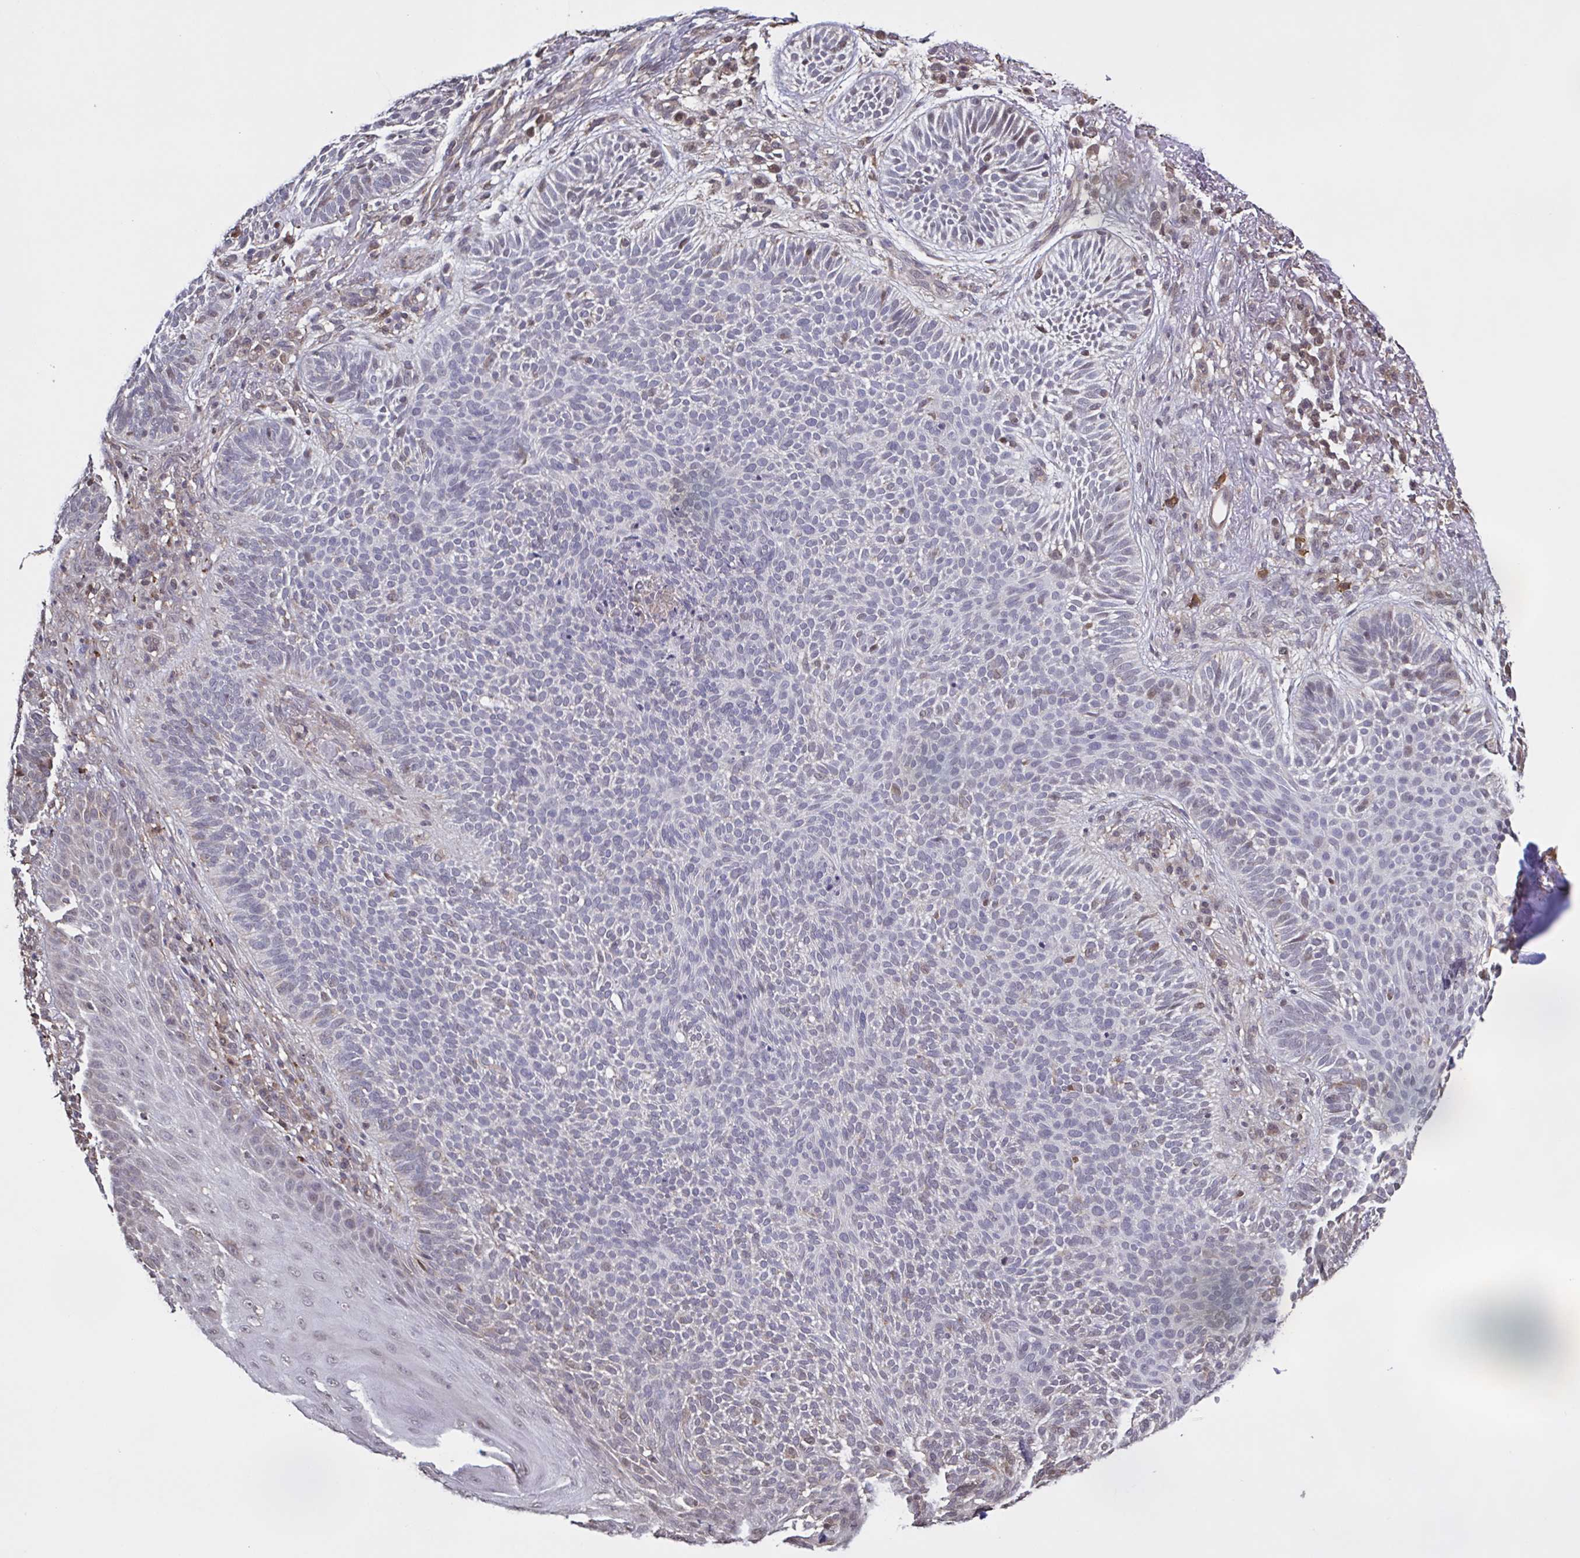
{"staining": {"intensity": "negative", "quantity": "none", "location": "none"}, "tissue": "skin cancer", "cell_type": "Tumor cells", "image_type": "cancer", "snomed": [{"axis": "morphology", "description": "Basal cell carcinoma"}, {"axis": "topography", "description": "Skin"}, {"axis": "topography", "description": "Skin of face"}], "caption": "Tumor cells are negative for brown protein staining in skin basal cell carcinoma.", "gene": "ZNF200", "patient": {"sex": "female", "age": 82}}